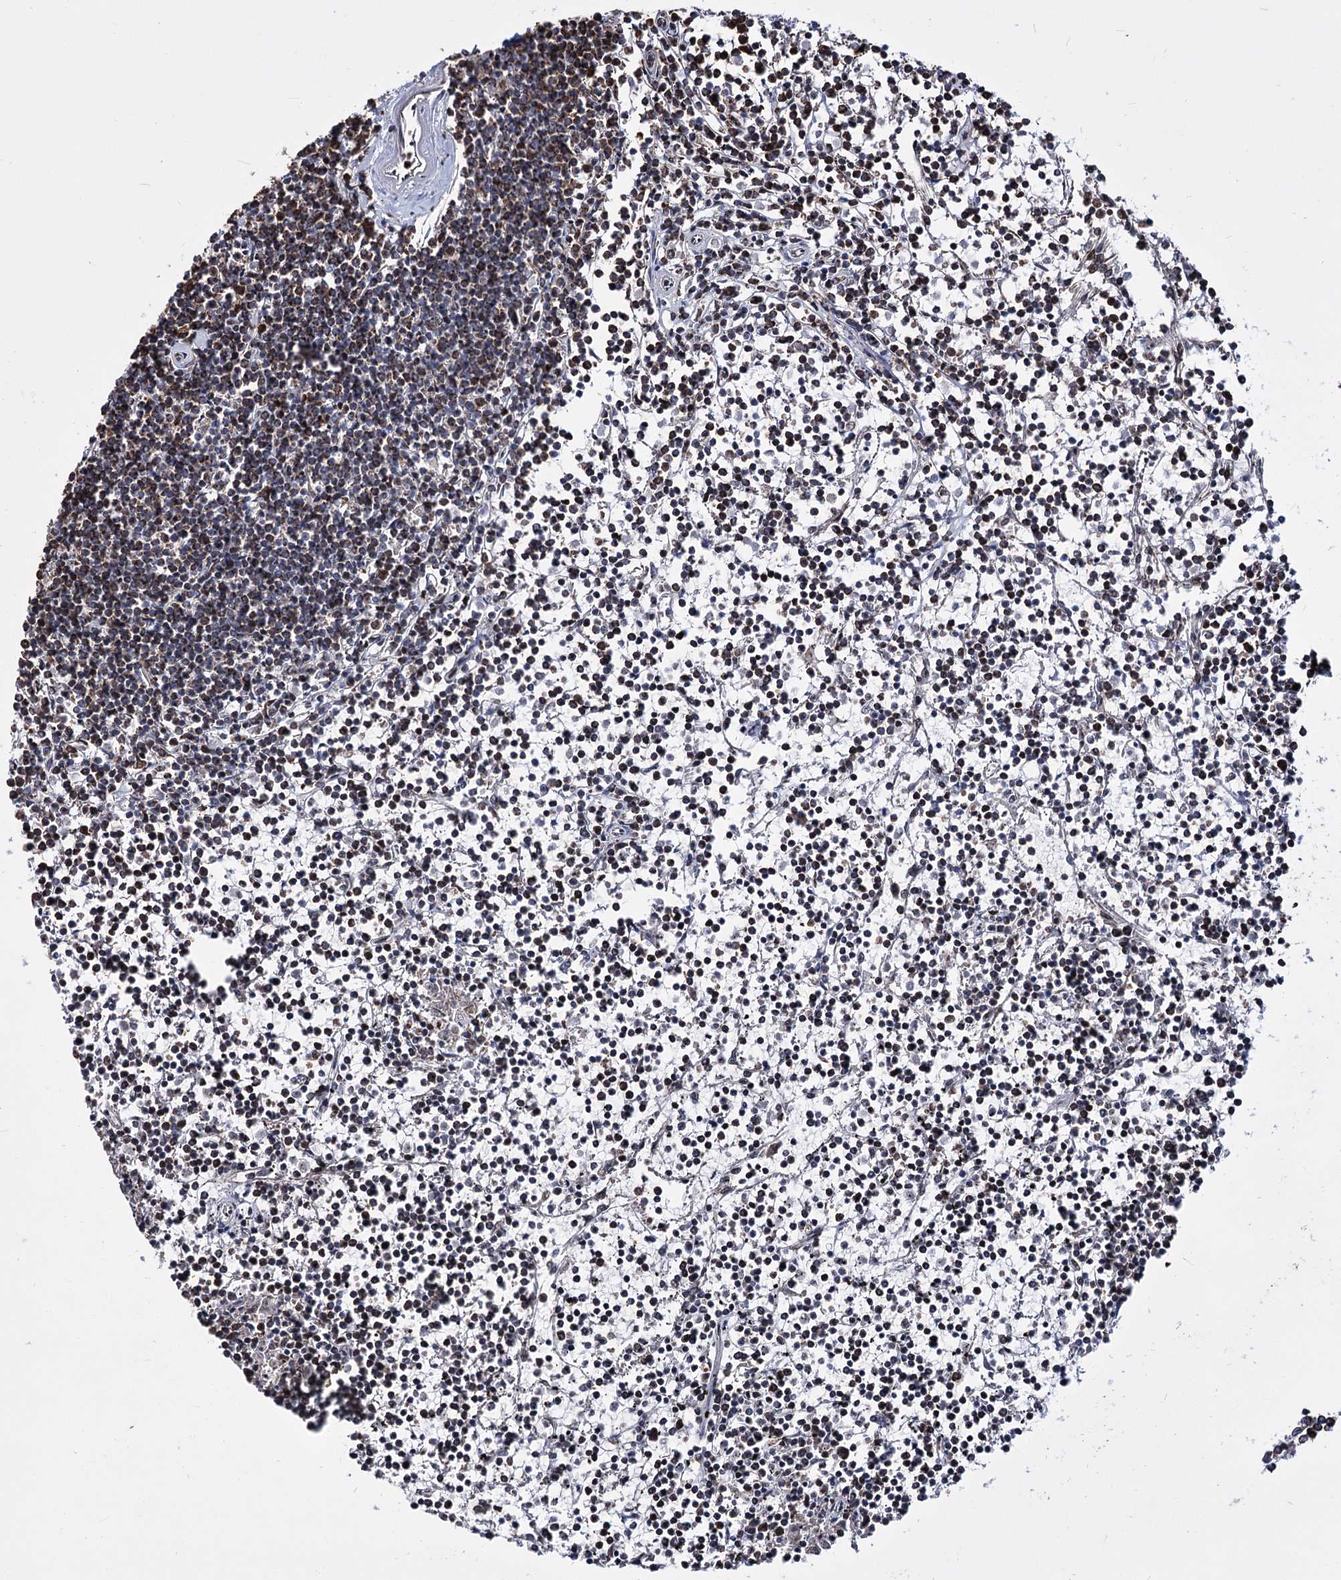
{"staining": {"intensity": "moderate", "quantity": "25%-75%", "location": "cytoplasmic/membranous"}, "tissue": "lymphoma", "cell_type": "Tumor cells", "image_type": "cancer", "snomed": [{"axis": "morphology", "description": "Malignant lymphoma, non-Hodgkin's type, Low grade"}, {"axis": "topography", "description": "Spleen"}], "caption": "This is a histology image of IHC staining of malignant lymphoma, non-Hodgkin's type (low-grade), which shows moderate staining in the cytoplasmic/membranous of tumor cells.", "gene": "CREB3L4", "patient": {"sex": "female", "age": 19}}